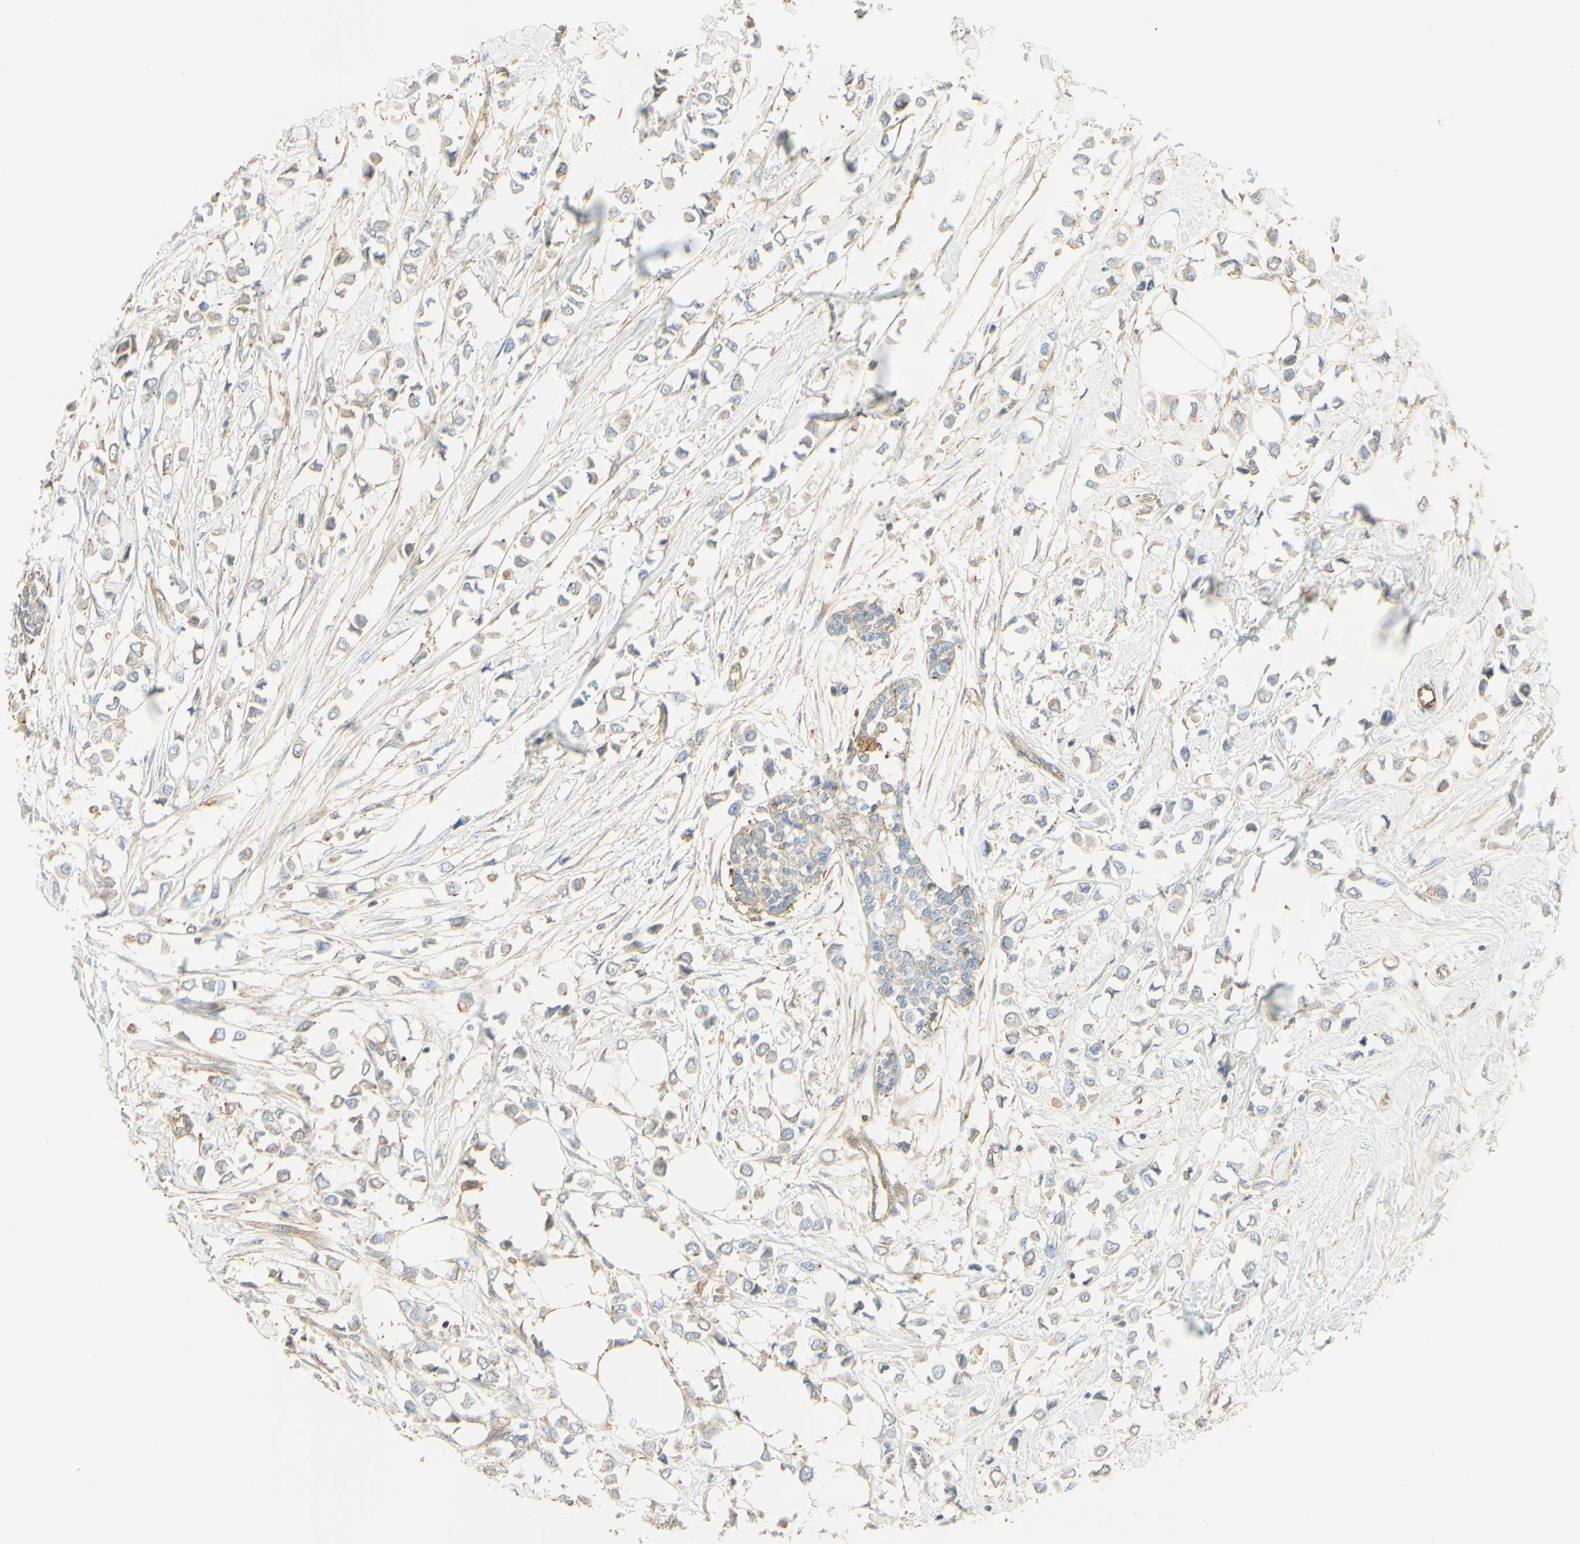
{"staining": {"intensity": "negative", "quantity": "none", "location": "none"}, "tissue": "breast cancer", "cell_type": "Tumor cells", "image_type": "cancer", "snomed": [{"axis": "morphology", "description": "Lobular carcinoma"}, {"axis": "topography", "description": "Breast"}], "caption": "Tumor cells are negative for brown protein staining in breast cancer.", "gene": "IKBKG", "patient": {"sex": "female", "age": 51}}